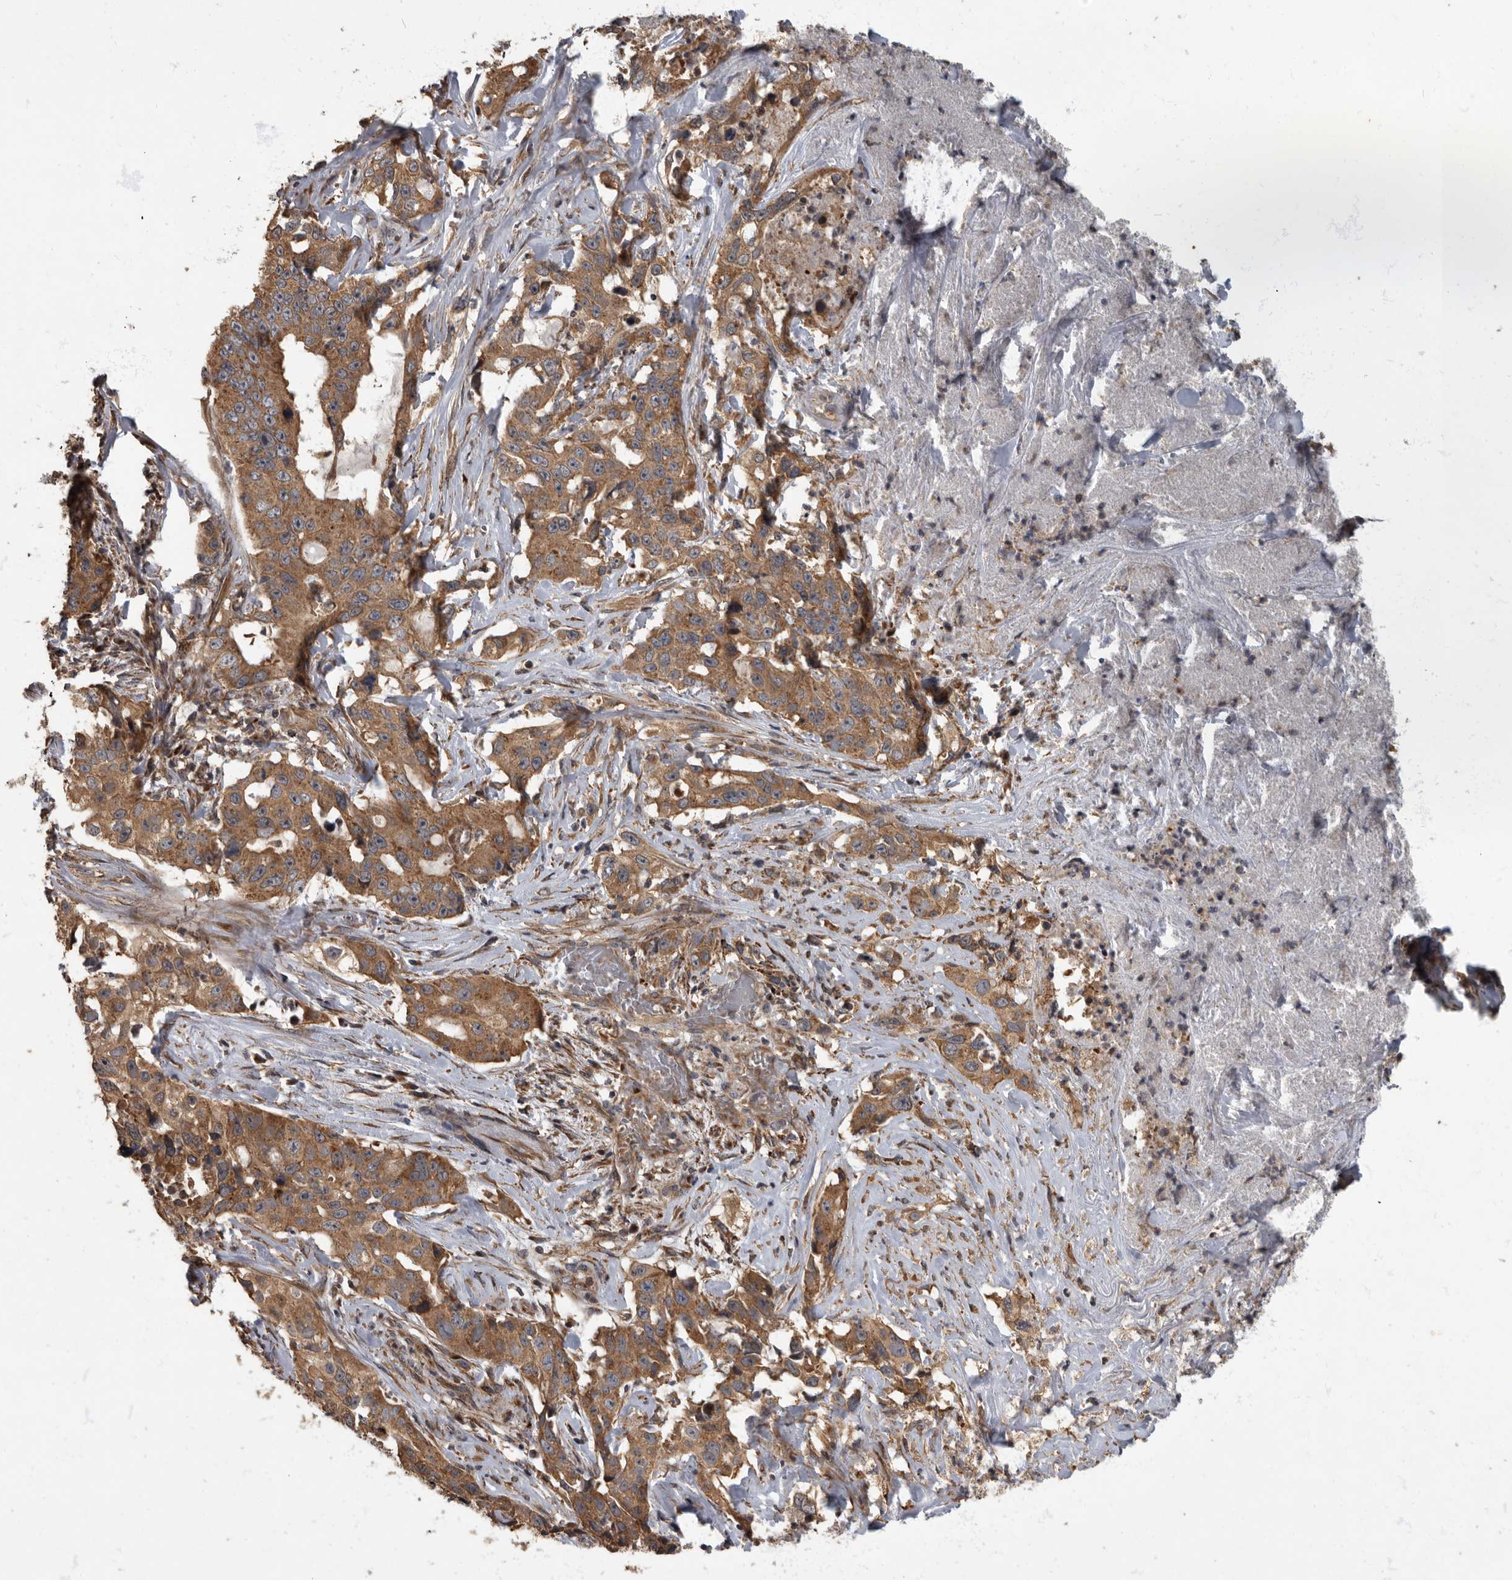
{"staining": {"intensity": "moderate", "quantity": ">75%", "location": "cytoplasmic/membranous"}, "tissue": "lung cancer", "cell_type": "Tumor cells", "image_type": "cancer", "snomed": [{"axis": "morphology", "description": "Adenocarcinoma, NOS"}, {"axis": "topography", "description": "Lung"}], "caption": "A micrograph showing moderate cytoplasmic/membranous staining in approximately >75% of tumor cells in lung cancer, as visualized by brown immunohistochemical staining.", "gene": "IQCK", "patient": {"sex": "female", "age": 51}}